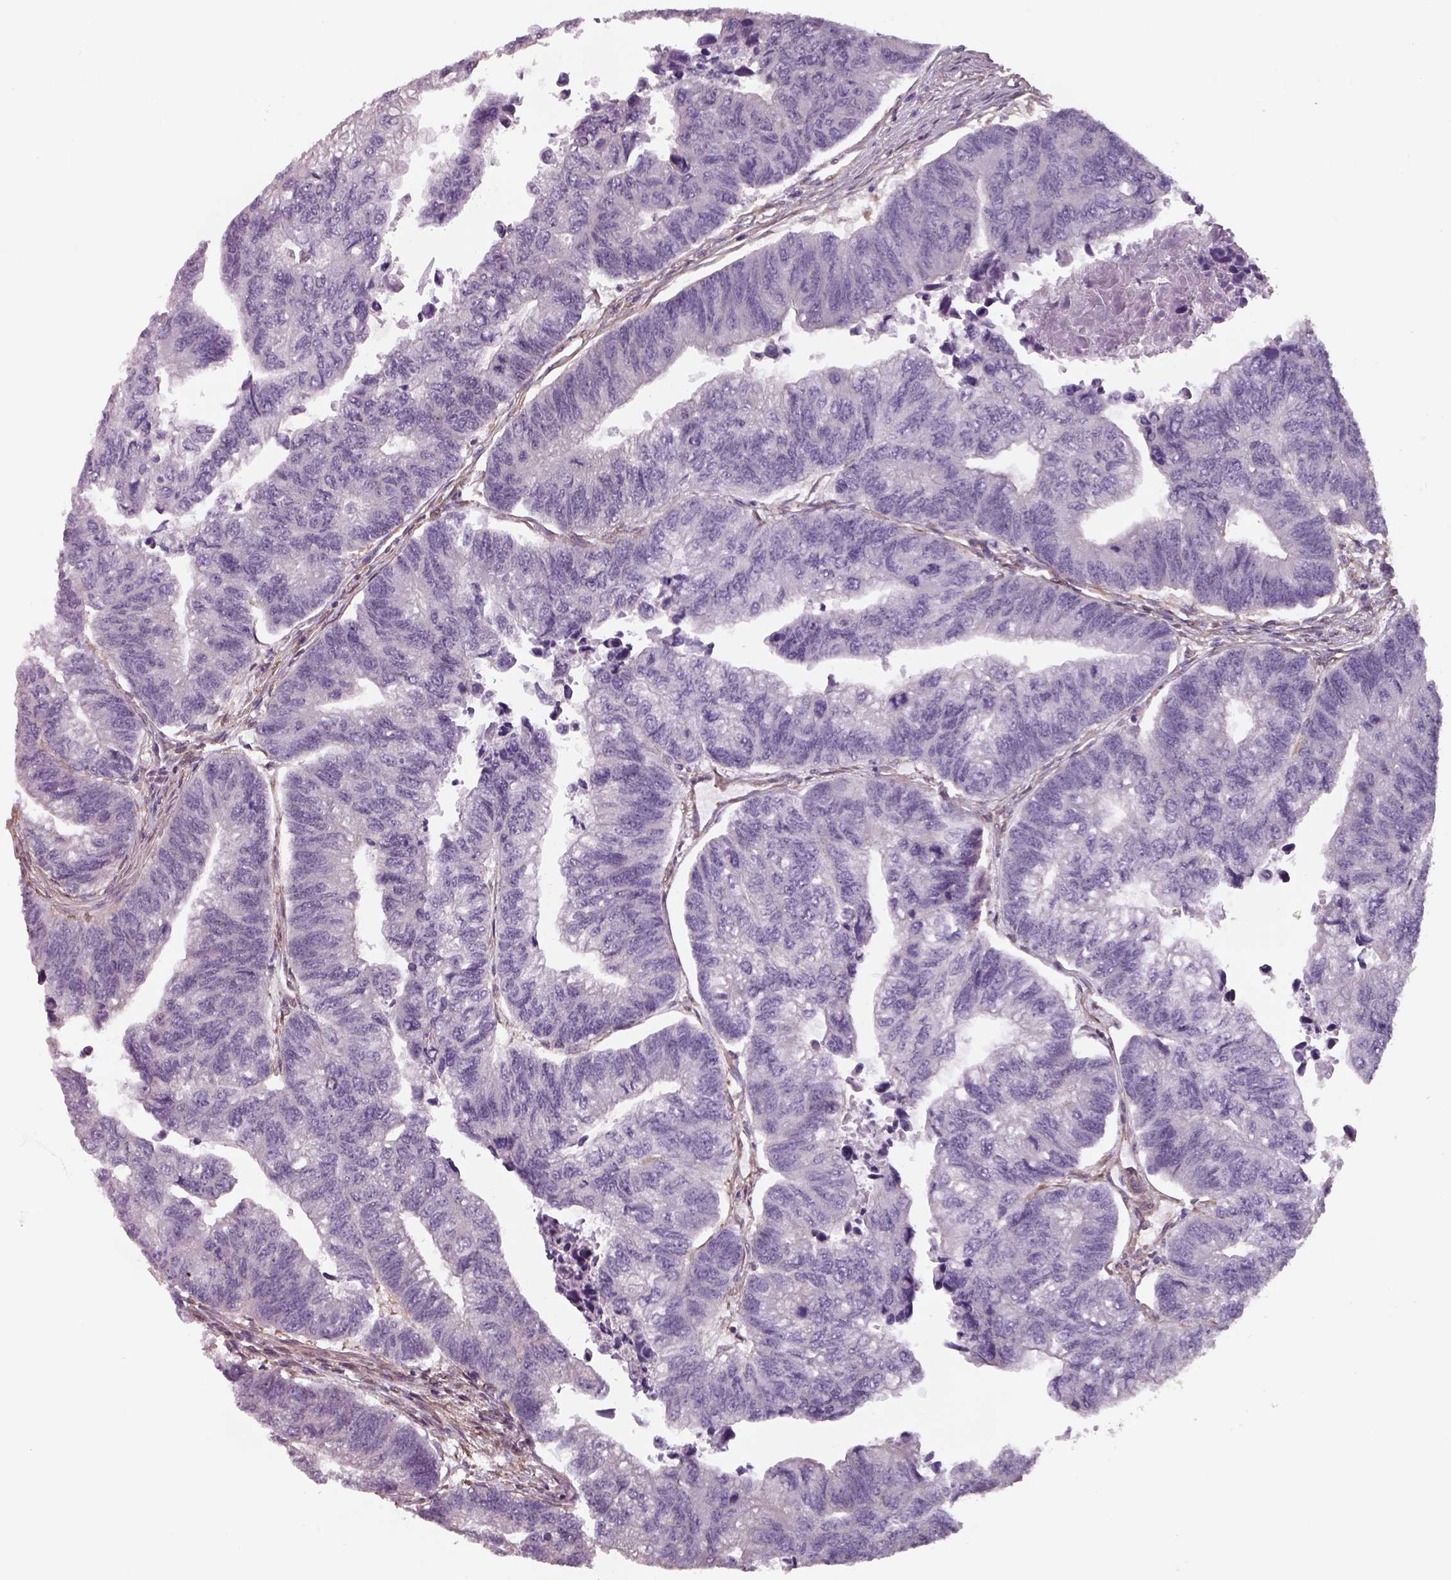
{"staining": {"intensity": "negative", "quantity": "none", "location": "none"}, "tissue": "colorectal cancer", "cell_type": "Tumor cells", "image_type": "cancer", "snomed": [{"axis": "morphology", "description": "Adenocarcinoma, NOS"}, {"axis": "topography", "description": "Colon"}], "caption": "The immunohistochemistry photomicrograph has no significant positivity in tumor cells of colorectal adenocarcinoma tissue.", "gene": "ISYNA1", "patient": {"sex": "female", "age": 65}}